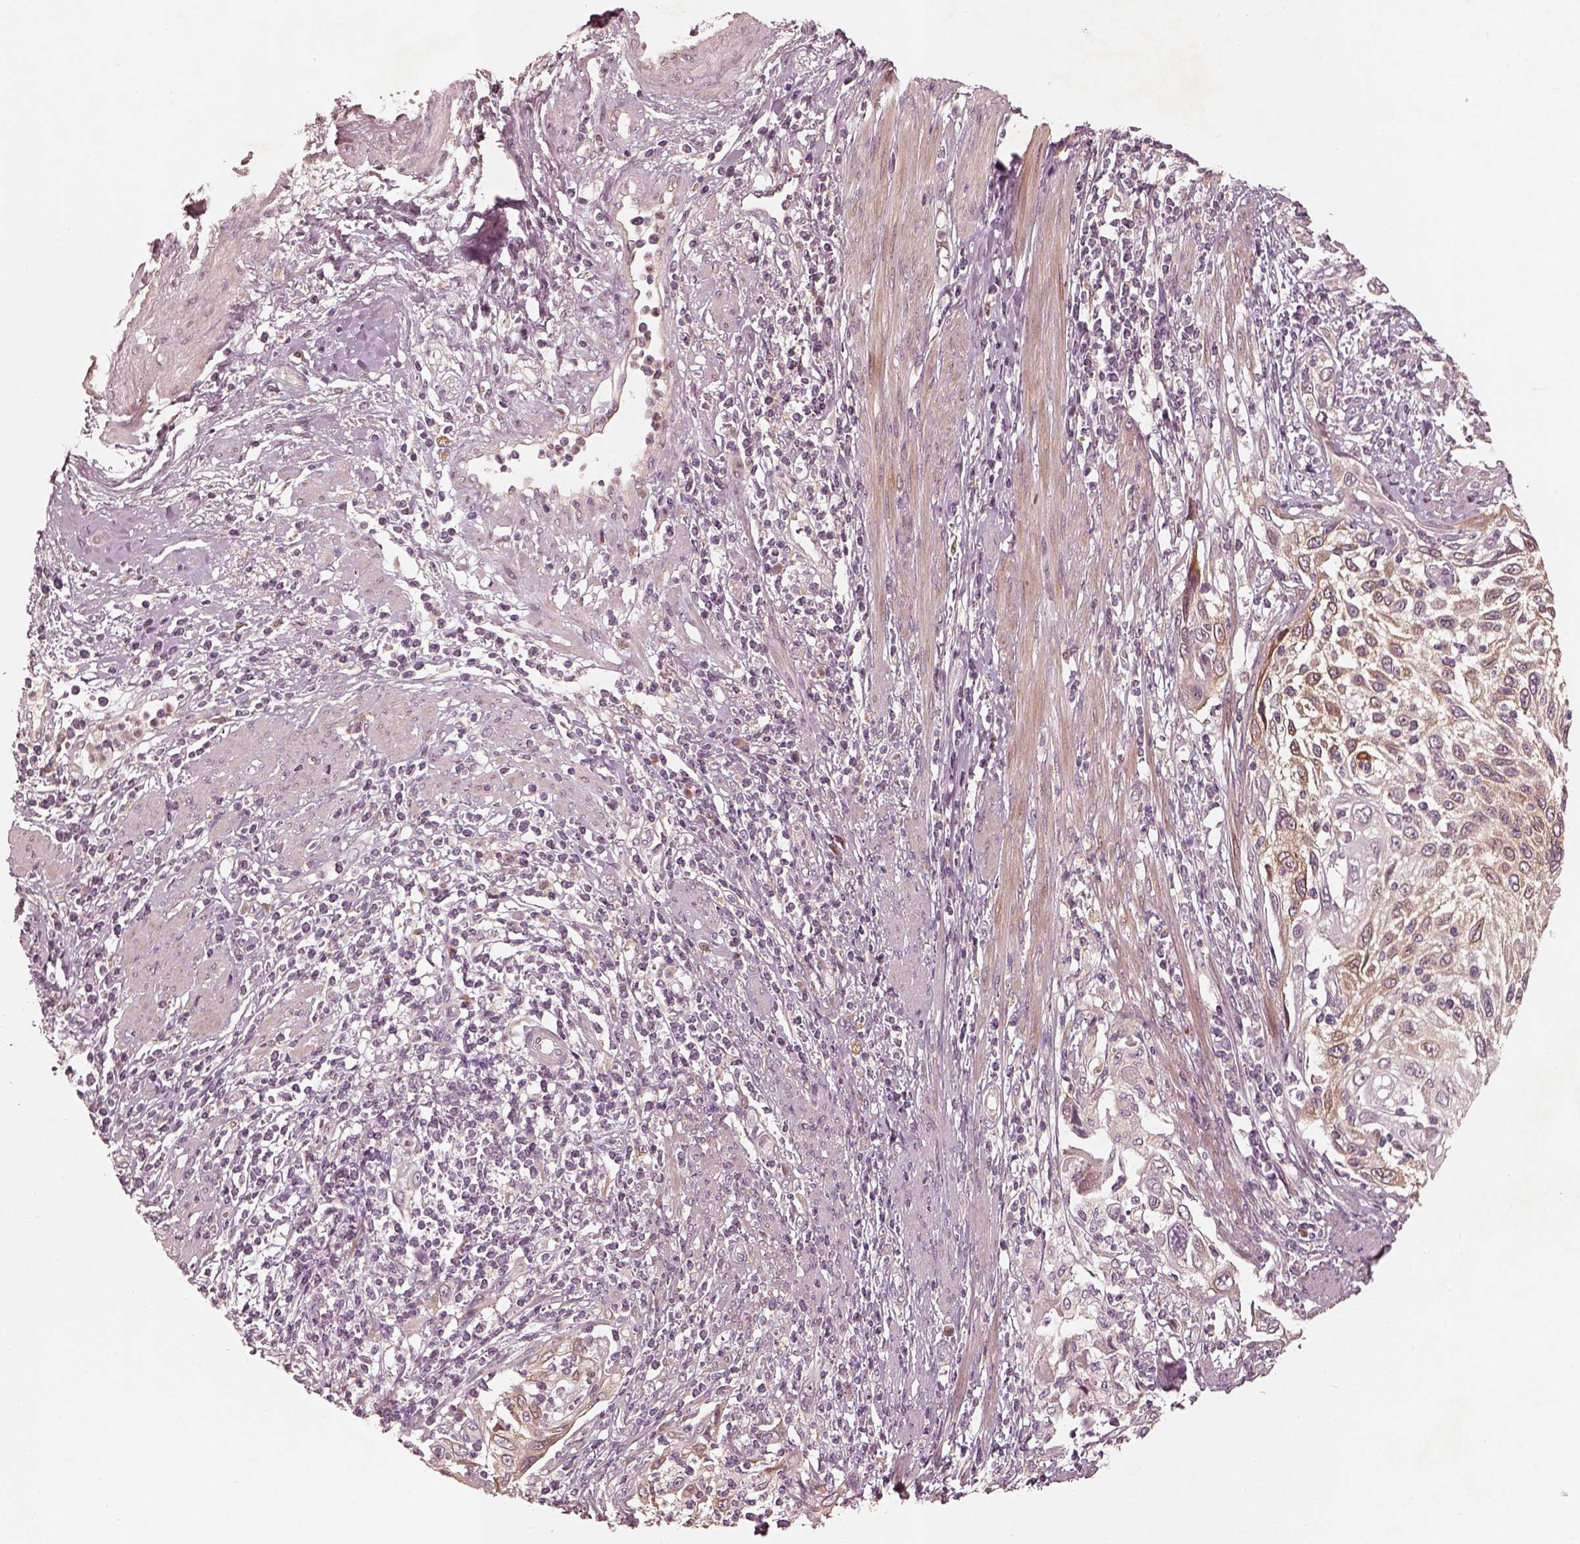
{"staining": {"intensity": "moderate", "quantity": "<25%", "location": "cytoplasmic/membranous"}, "tissue": "cervical cancer", "cell_type": "Tumor cells", "image_type": "cancer", "snomed": [{"axis": "morphology", "description": "Squamous cell carcinoma, NOS"}, {"axis": "topography", "description": "Cervix"}], "caption": "The immunohistochemical stain labels moderate cytoplasmic/membranous positivity in tumor cells of cervical cancer tissue. Nuclei are stained in blue.", "gene": "WLS", "patient": {"sex": "female", "age": 70}}